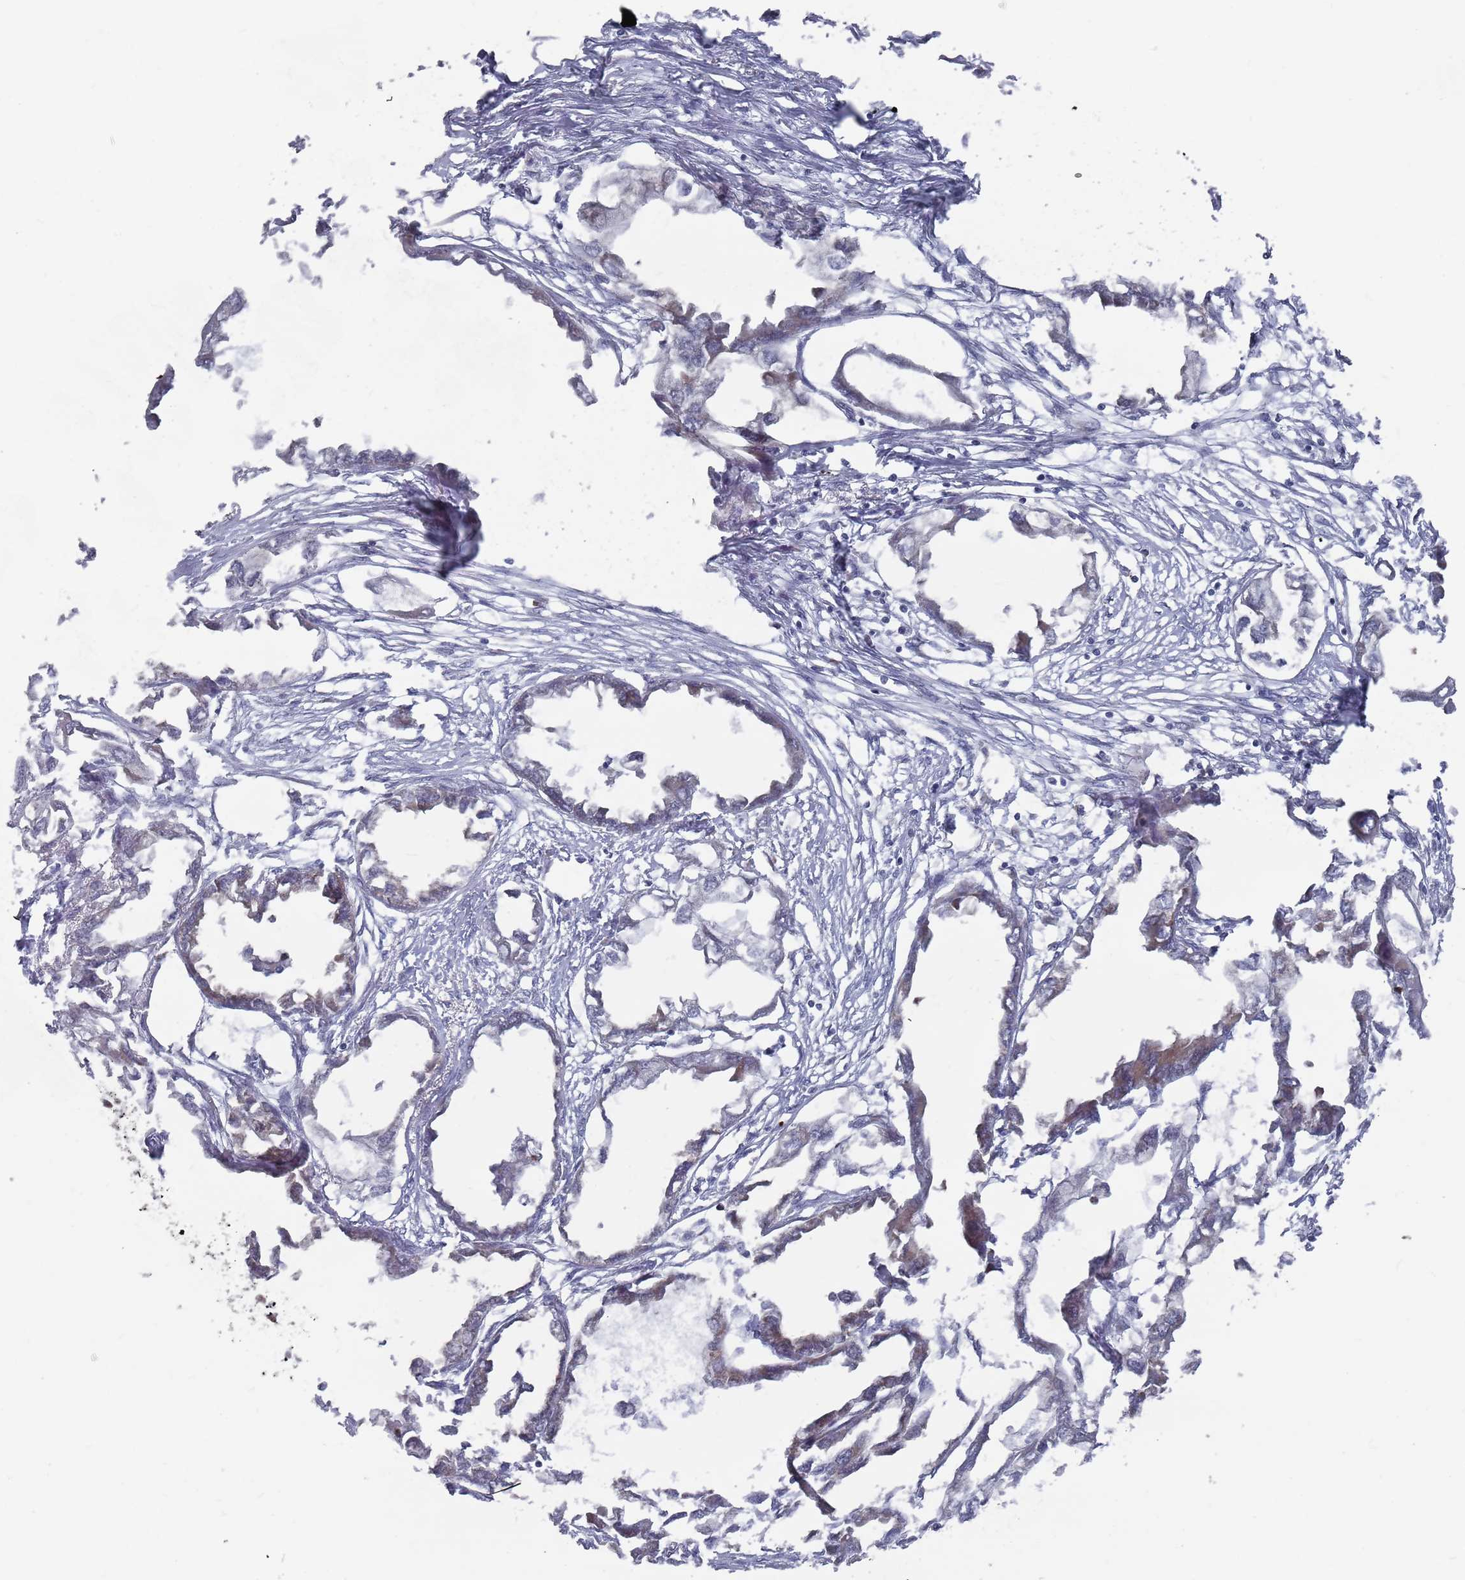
{"staining": {"intensity": "weak", "quantity": "<25%", "location": "cytoplasmic/membranous"}, "tissue": "endometrial cancer", "cell_type": "Tumor cells", "image_type": "cancer", "snomed": [{"axis": "morphology", "description": "Adenocarcinoma, NOS"}, {"axis": "morphology", "description": "Adenocarcinoma, metastatic, NOS"}, {"axis": "topography", "description": "Adipose tissue"}, {"axis": "topography", "description": "Endometrium"}], "caption": "Immunohistochemical staining of endometrial cancer (adenocarcinoma) exhibits no significant positivity in tumor cells.", "gene": "FMO4", "patient": {"sex": "female", "age": 67}}